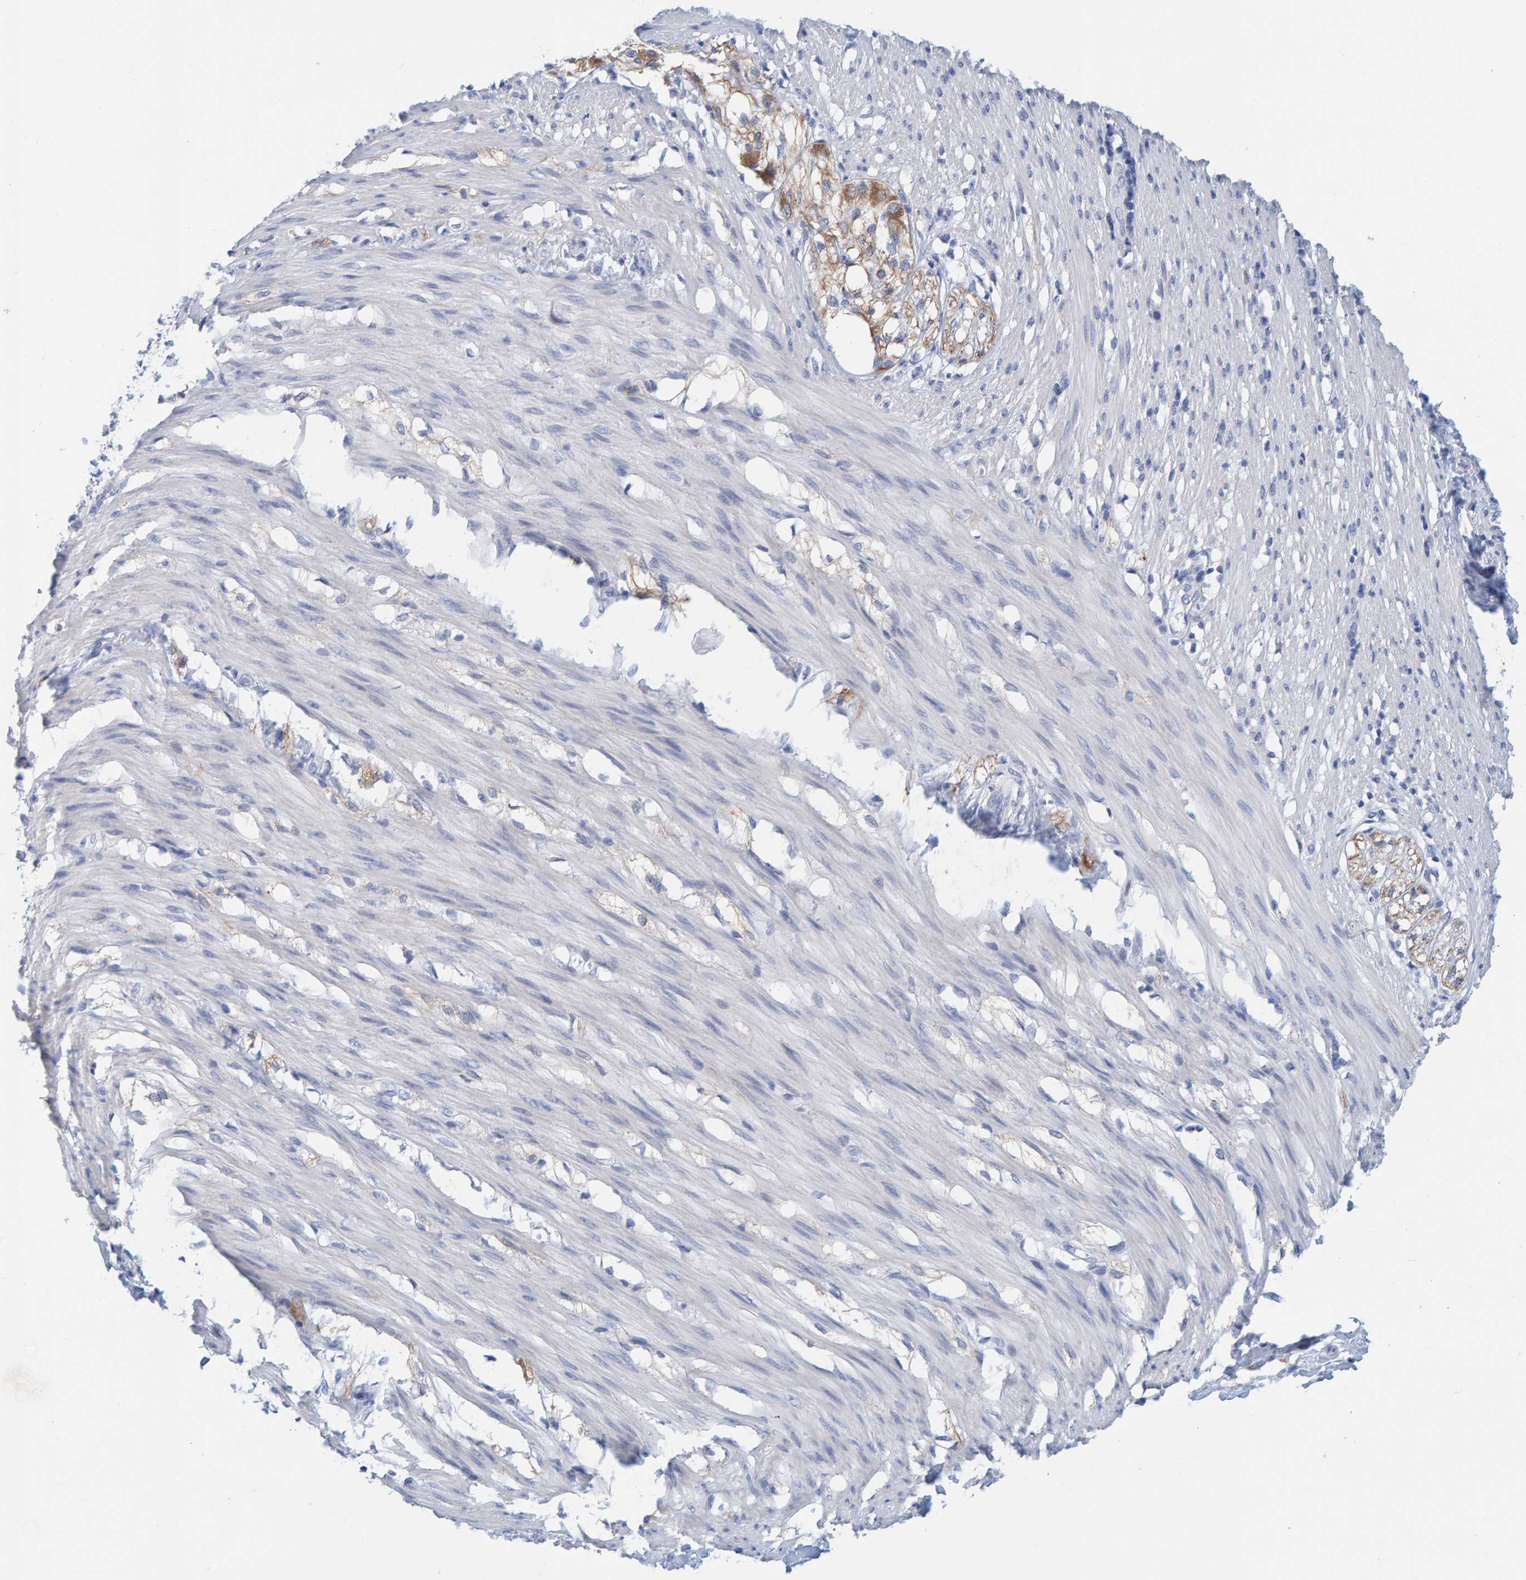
{"staining": {"intensity": "weak", "quantity": "<25%", "location": "cytoplasmic/membranous"}, "tissue": "smooth muscle", "cell_type": "Smooth muscle cells", "image_type": "normal", "snomed": [{"axis": "morphology", "description": "Normal tissue, NOS"}, {"axis": "morphology", "description": "Adenocarcinoma, NOS"}, {"axis": "topography", "description": "Smooth muscle"}, {"axis": "topography", "description": "Colon"}], "caption": "Smooth muscle stained for a protein using immunohistochemistry (IHC) displays no expression smooth muscle cells.", "gene": "KLHL11", "patient": {"sex": "male", "age": 14}}